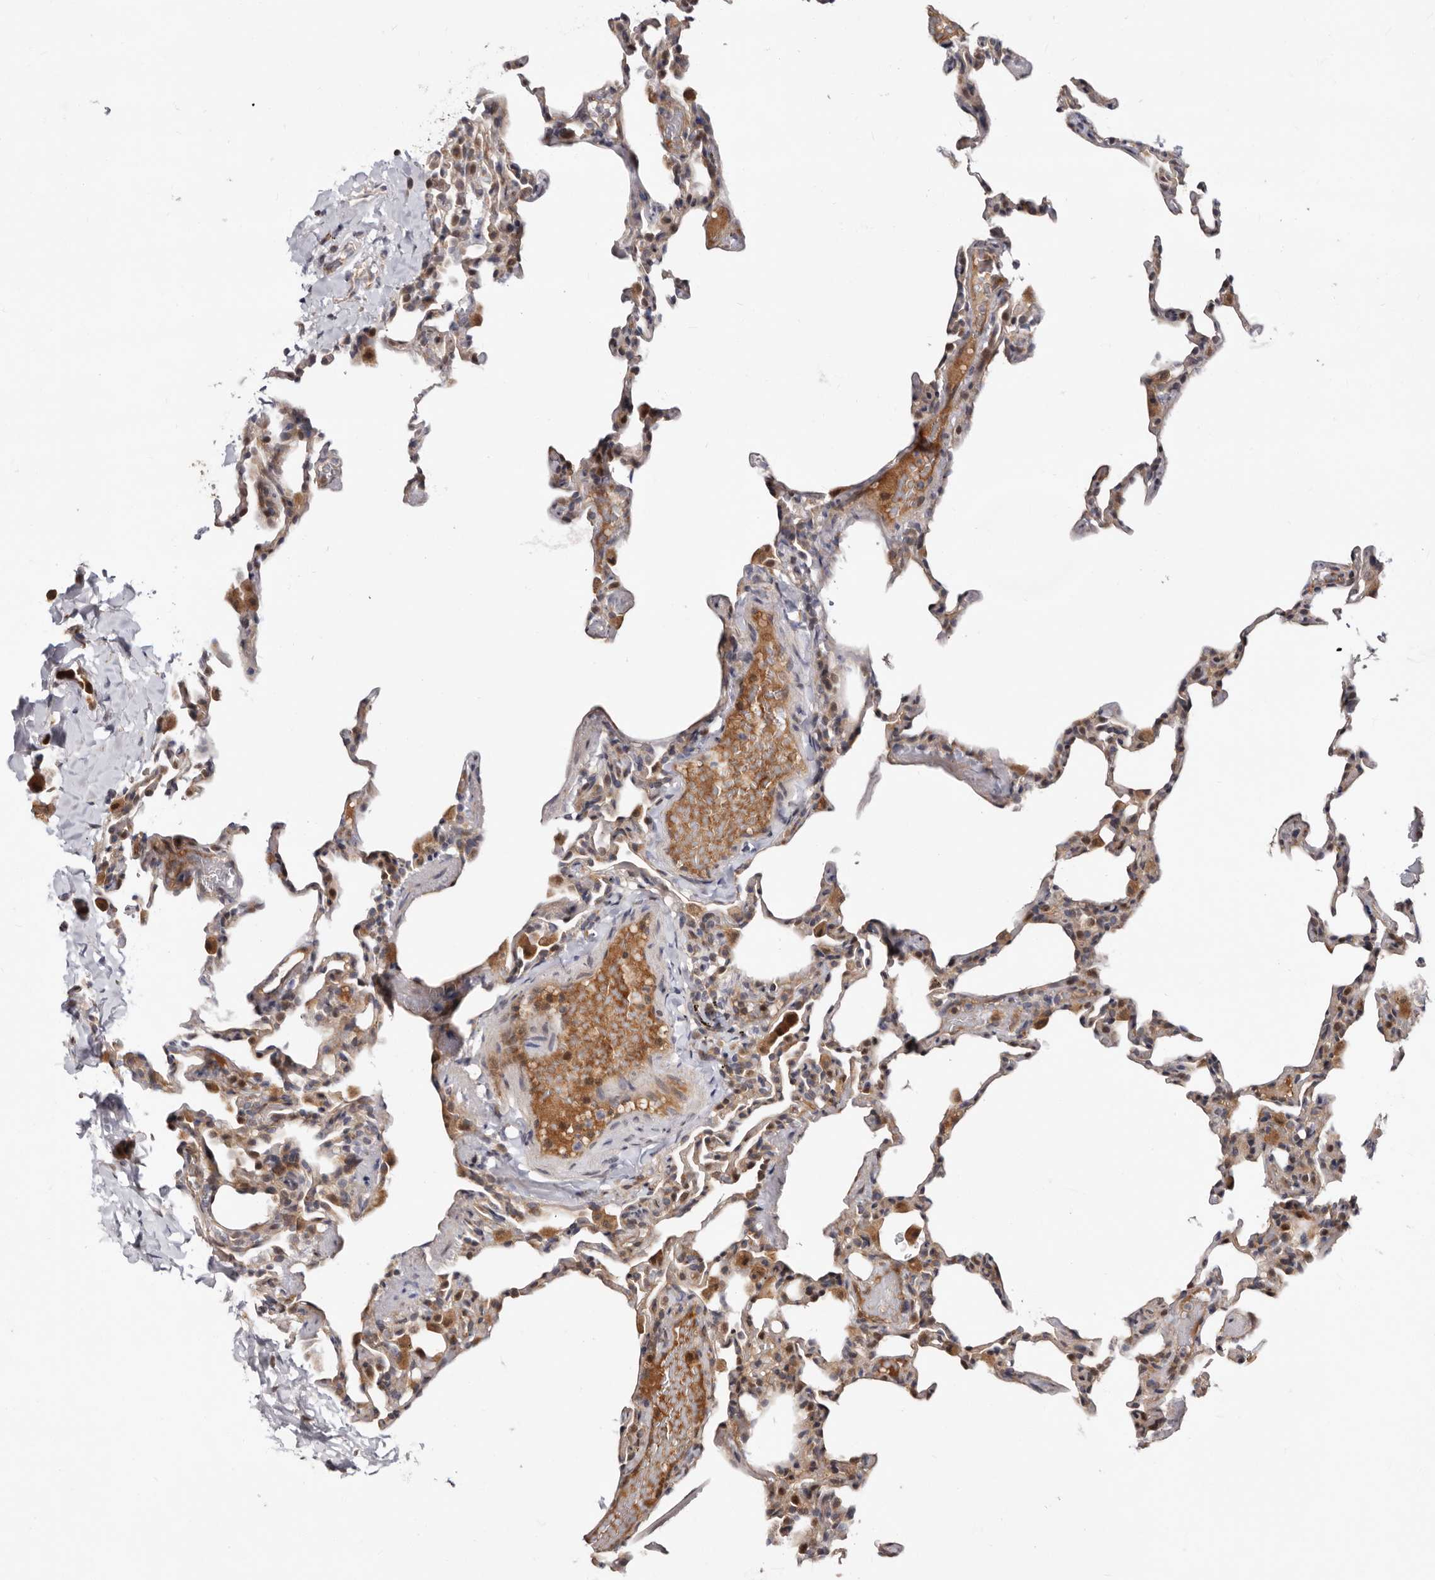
{"staining": {"intensity": "weak", "quantity": "25%-75%", "location": "cytoplasmic/membranous"}, "tissue": "lung", "cell_type": "Alveolar cells", "image_type": "normal", "snomed": [{"axis": "morphology", "description": "Normal tissue, NOS"}, {"axis": "topography", "description": "Lung"}], "caption": "The micrograph reveals a brown stain indicating the presence of a protein in the cytoplasmic/membranous of alveolar cells in lung. Nuclei are stained in blue.", "gene": "WEE2", "patient": {"sex": "male", "age": 20}}